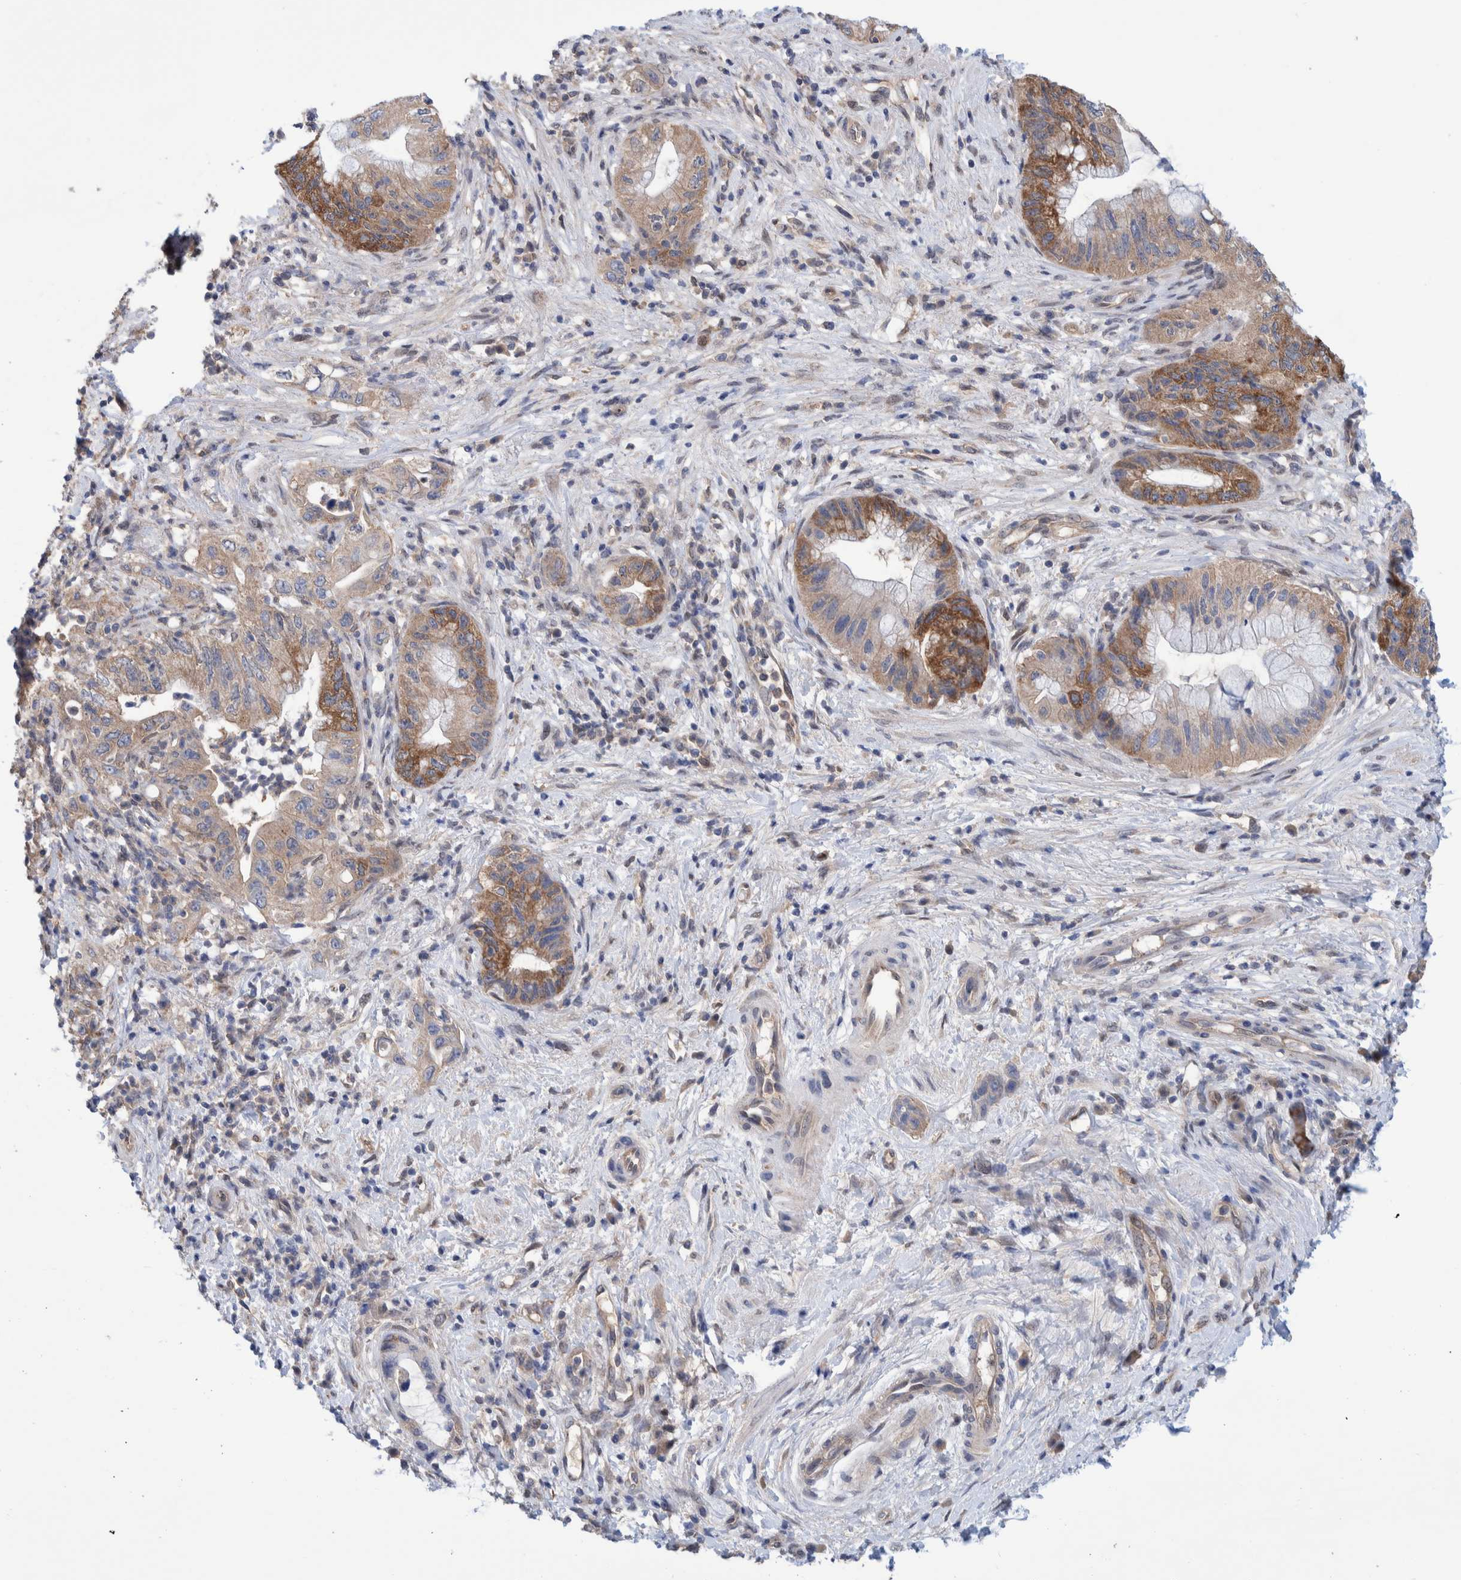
{"staining": {"intensity": "moderate", "quantity": ">75%", "location": "cytoplasmic/membranous"}, "tissue": "pancreatic cancer", "cell_type": "Tumor cells", "image_type": "cancer", "snomed": [{"axis": "morphology", "description": "Adenocarcinoma, NOS"}, {"axis": "topography", "description": "Pancreas"}], "caption": "There is medium levels of moderate cytoplasmic/membranous expression in tumor cells of pancreatic cancer, as demonstrated by immunohistochemical staining (brown color).", "gene": "PFAS", "patient": {"sex": "female", "age": 73}}